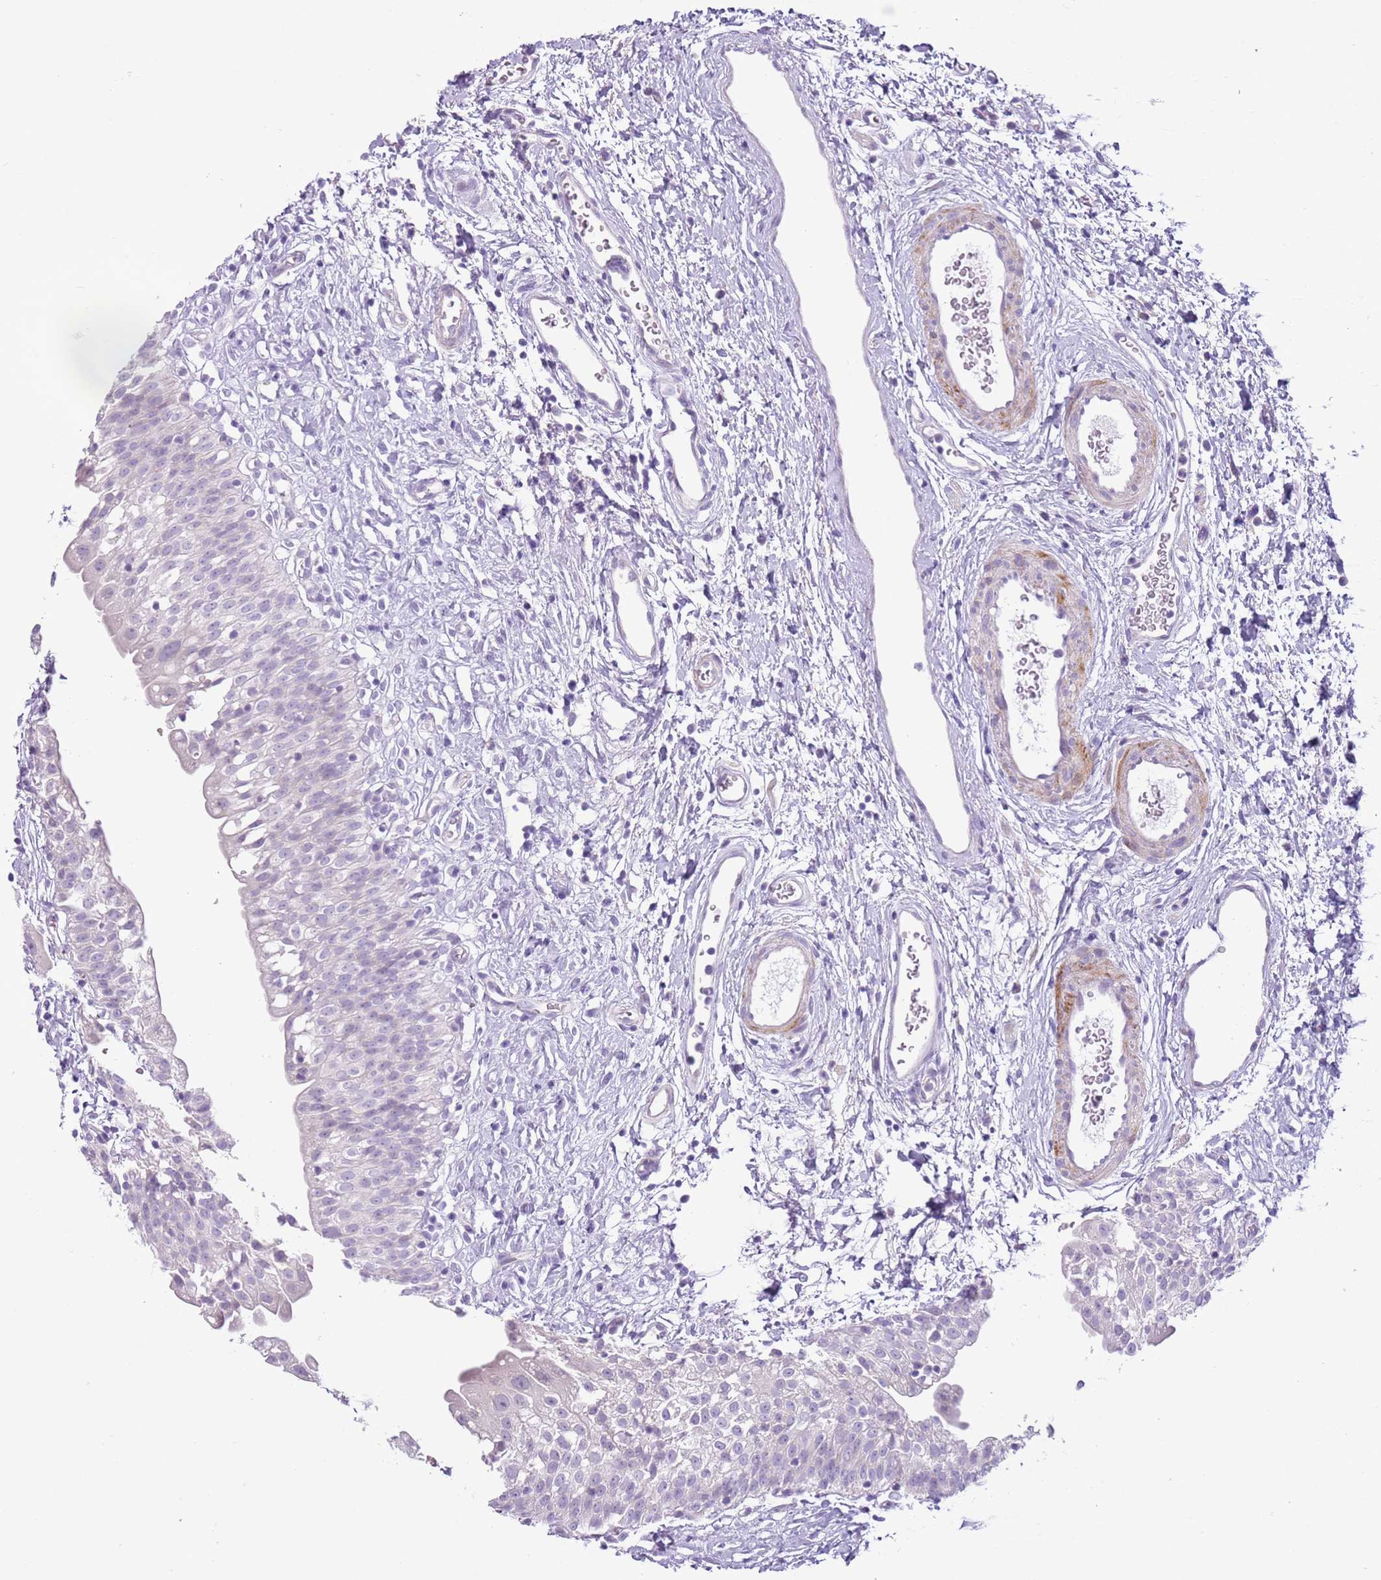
{"staining": {"intensity": "negative", "quantity": "none", "location": "none"}, "tissue": "urinary bladder", "cell_type": "Urothelial cells", "image_type": "normal", "snomed": [{"axis": "morphology", "description": "Normal tissue, NOS"}, {"axis": "topography", "description": "Urinary bladder"}], "caption": "Urinary bladder stained for a protein using immunohistochemistry (IHC) displays no positivity urothelial cells.", "gene": "ZNF239", "patient": {"sex": "male", "age": 51}}